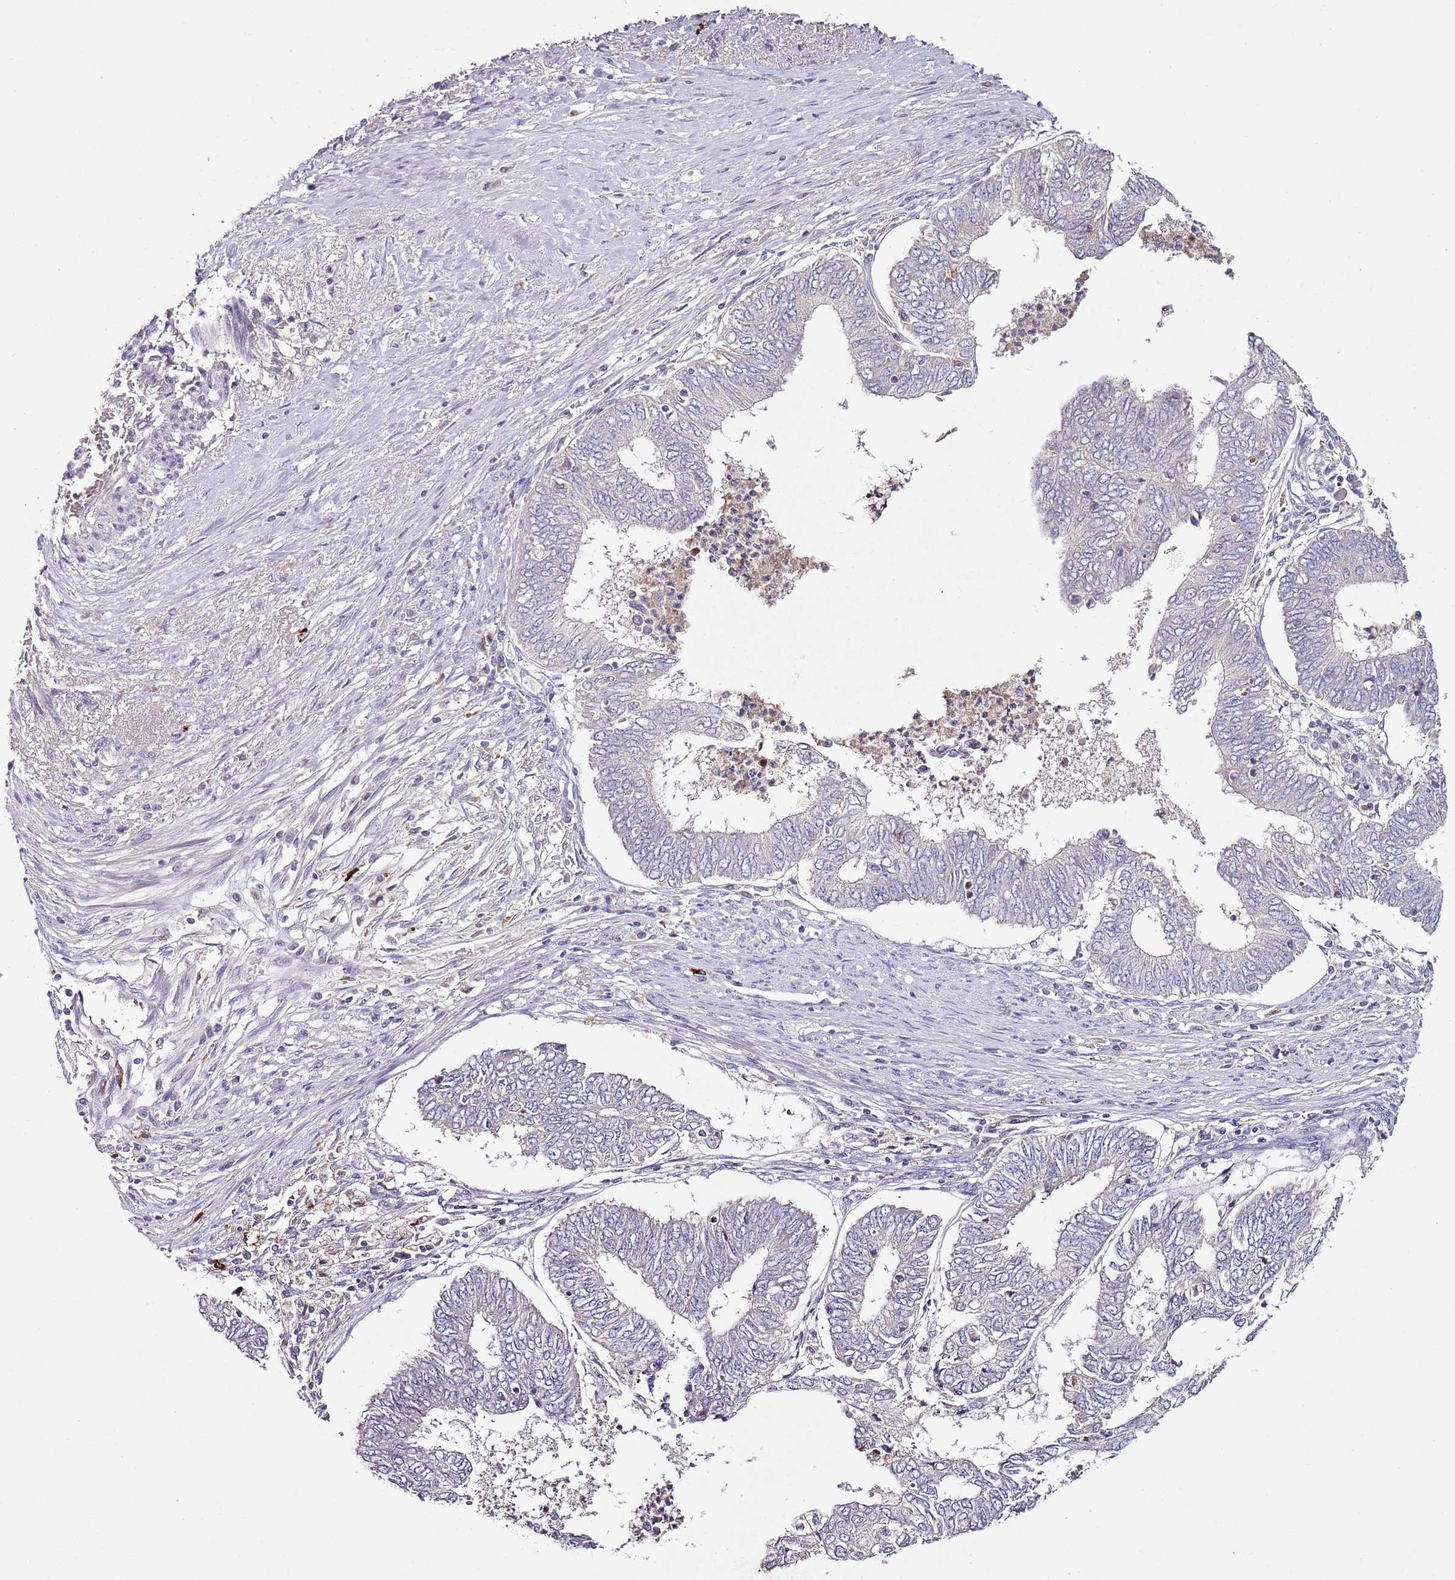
{"staining": {"intensity": "negative", "quantity": "none", "location": "none"}, "tissue": "endometrial cancer", "cell_type": "Tumor cells", "image_type": "cancer", "snomed": [{"axis": "morphology", "description": "Adenocarcinoma, NOS"}, {"axis": "topography", "description": "Endometrium"}], "caption": "This is an immunohistochemistry (IHC) image of adenocarcinoma (endometrial). There is no expression in tumor cells.", "gene": "NRDE2", "patient": {"sex": "female", "age": 68}}